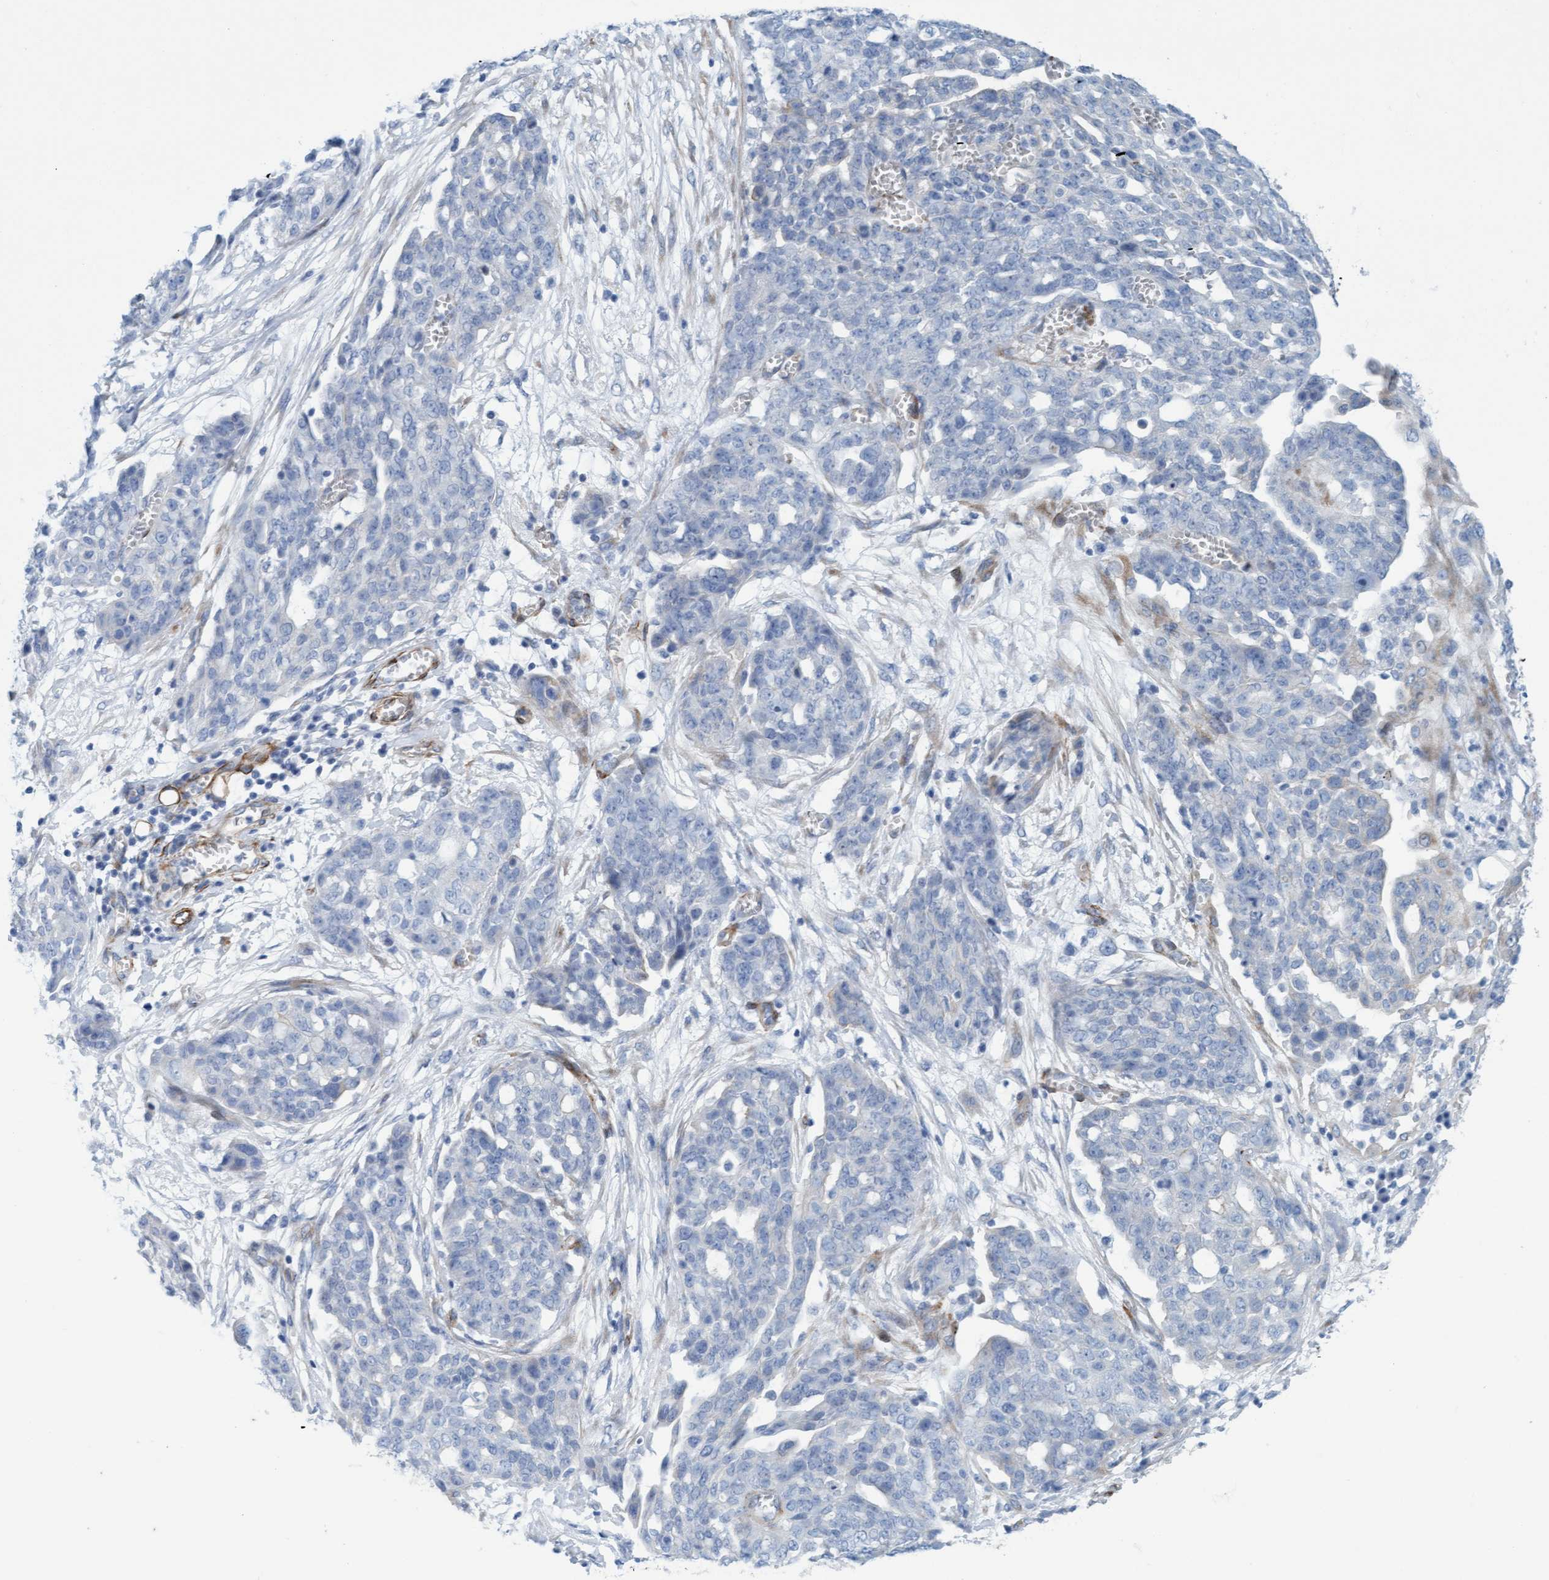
{"staining": {"intensity": "negative", "quantity": "none", "location": "none"}, "tissue": "ovarian cancer", "cell_type": "Tumor cells", "image_type": "cancer", "snomed": [{"axis": "morphology", "description": "Cystadenocarcinoma, serous, NOS"}, {"axis": "topography", "description": "Soft tissue"}, {"axis": "topography", "description": "Ovary"}], "caption": "An image of human ovarian serous cystadenocarcinoma is negative for staining in tumor cells.", "gene": "MTFR1", "patient": {"sex": "female", "age": 57}}